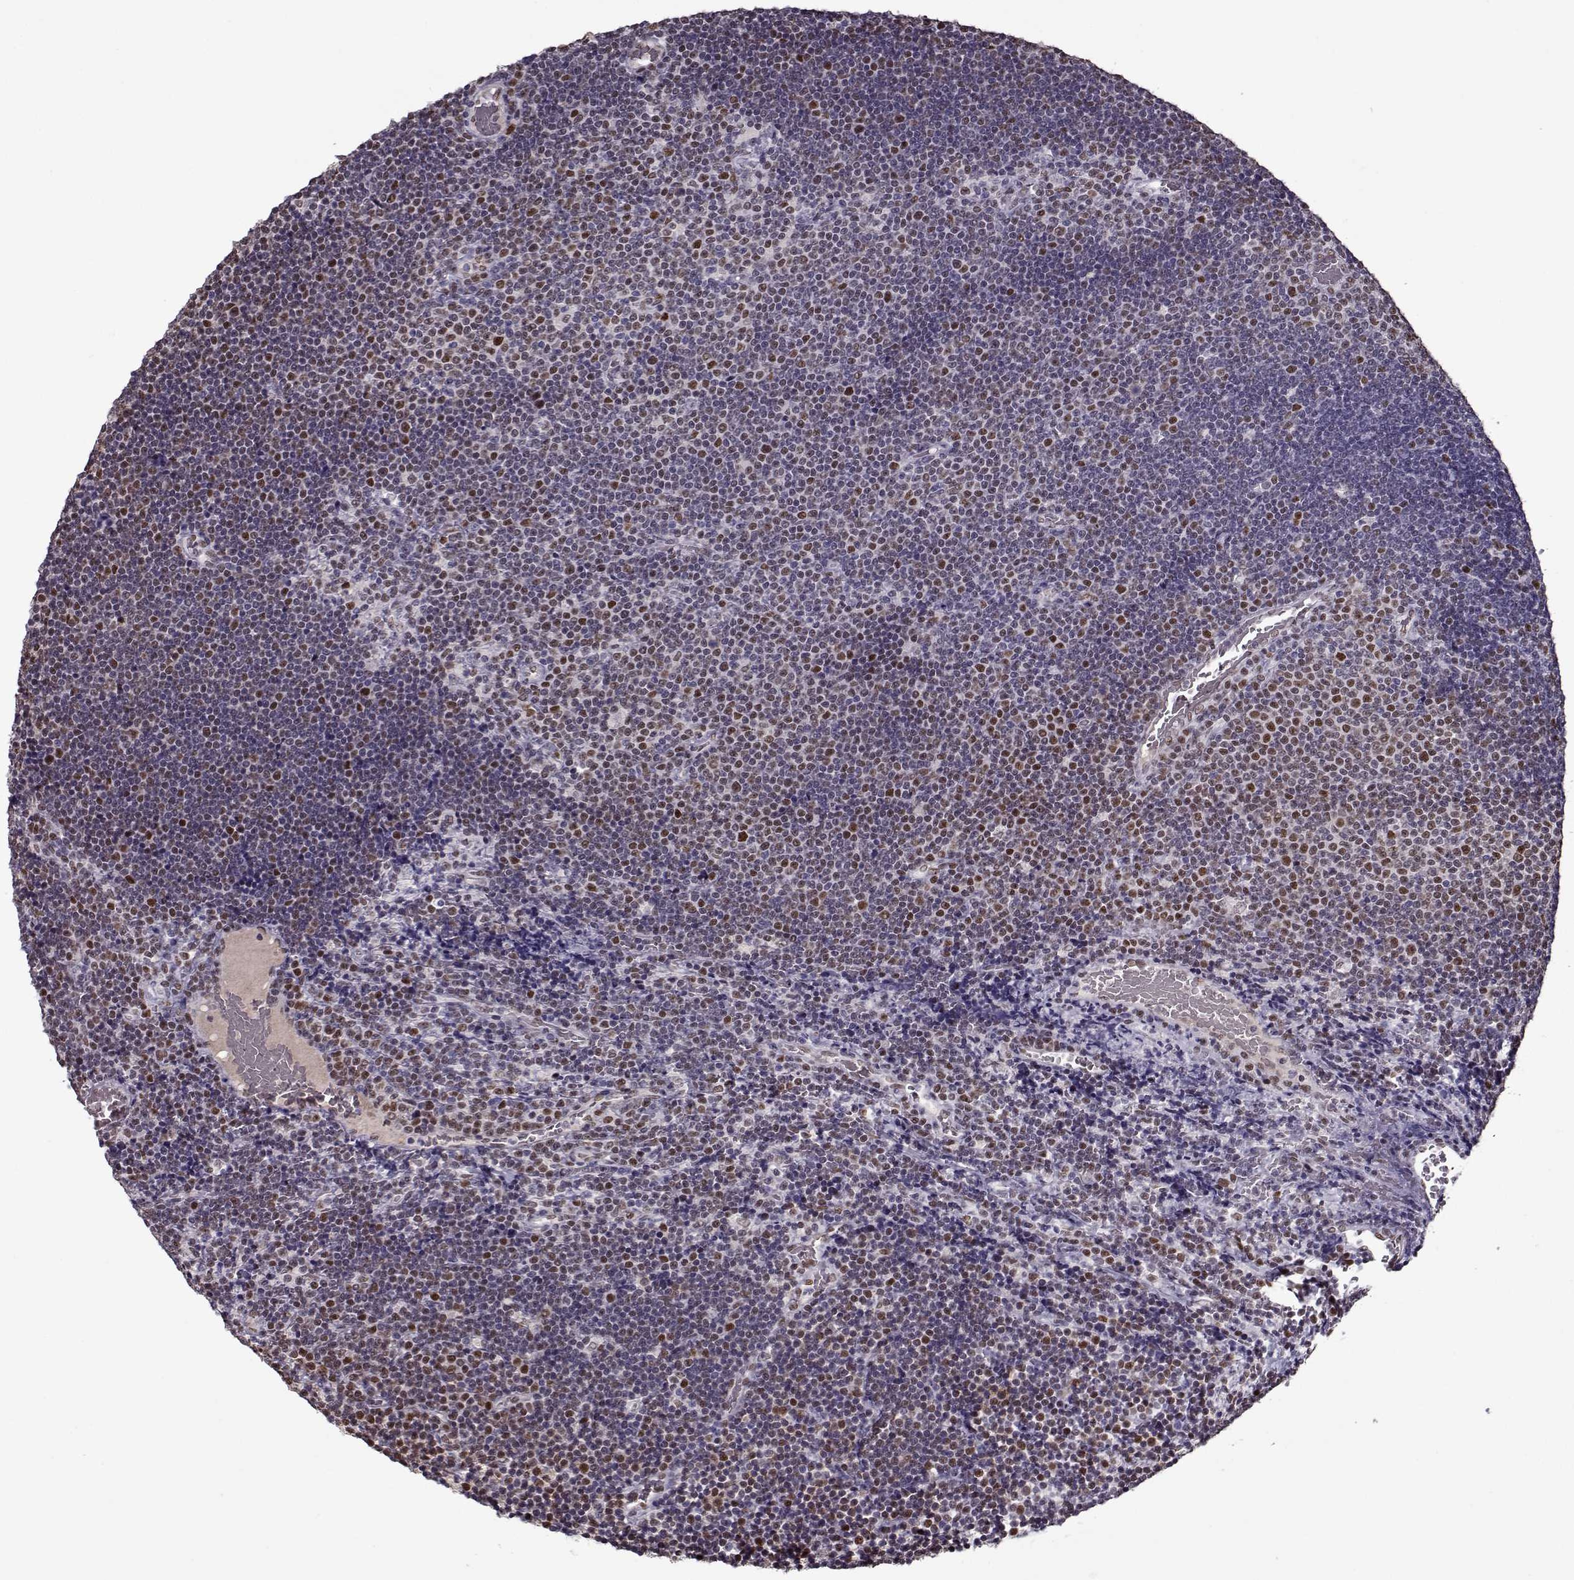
{"staining": {"intensity": "moderate", "quantity": "<25%", "location": "nuclear"}, "tissue": "lymphoma", "cell_type": "Tumor cells", "image_type": "cancer", "snomed": [{"axis": "morphology", "description": "Malignant lymphoma, non-Hodgkin's type, Low grade"}, {"axis": "topography", "description": "Brain"}], "caption": "Immunohistochemical staining of low-grade malignant lymphoma, non-Hodgkin's type exhibits moderate nuclear protein staining in approximately <25% of tumor cells.", "gene": "PRMT8", "patient": {"sex": "female", "age": 66}}